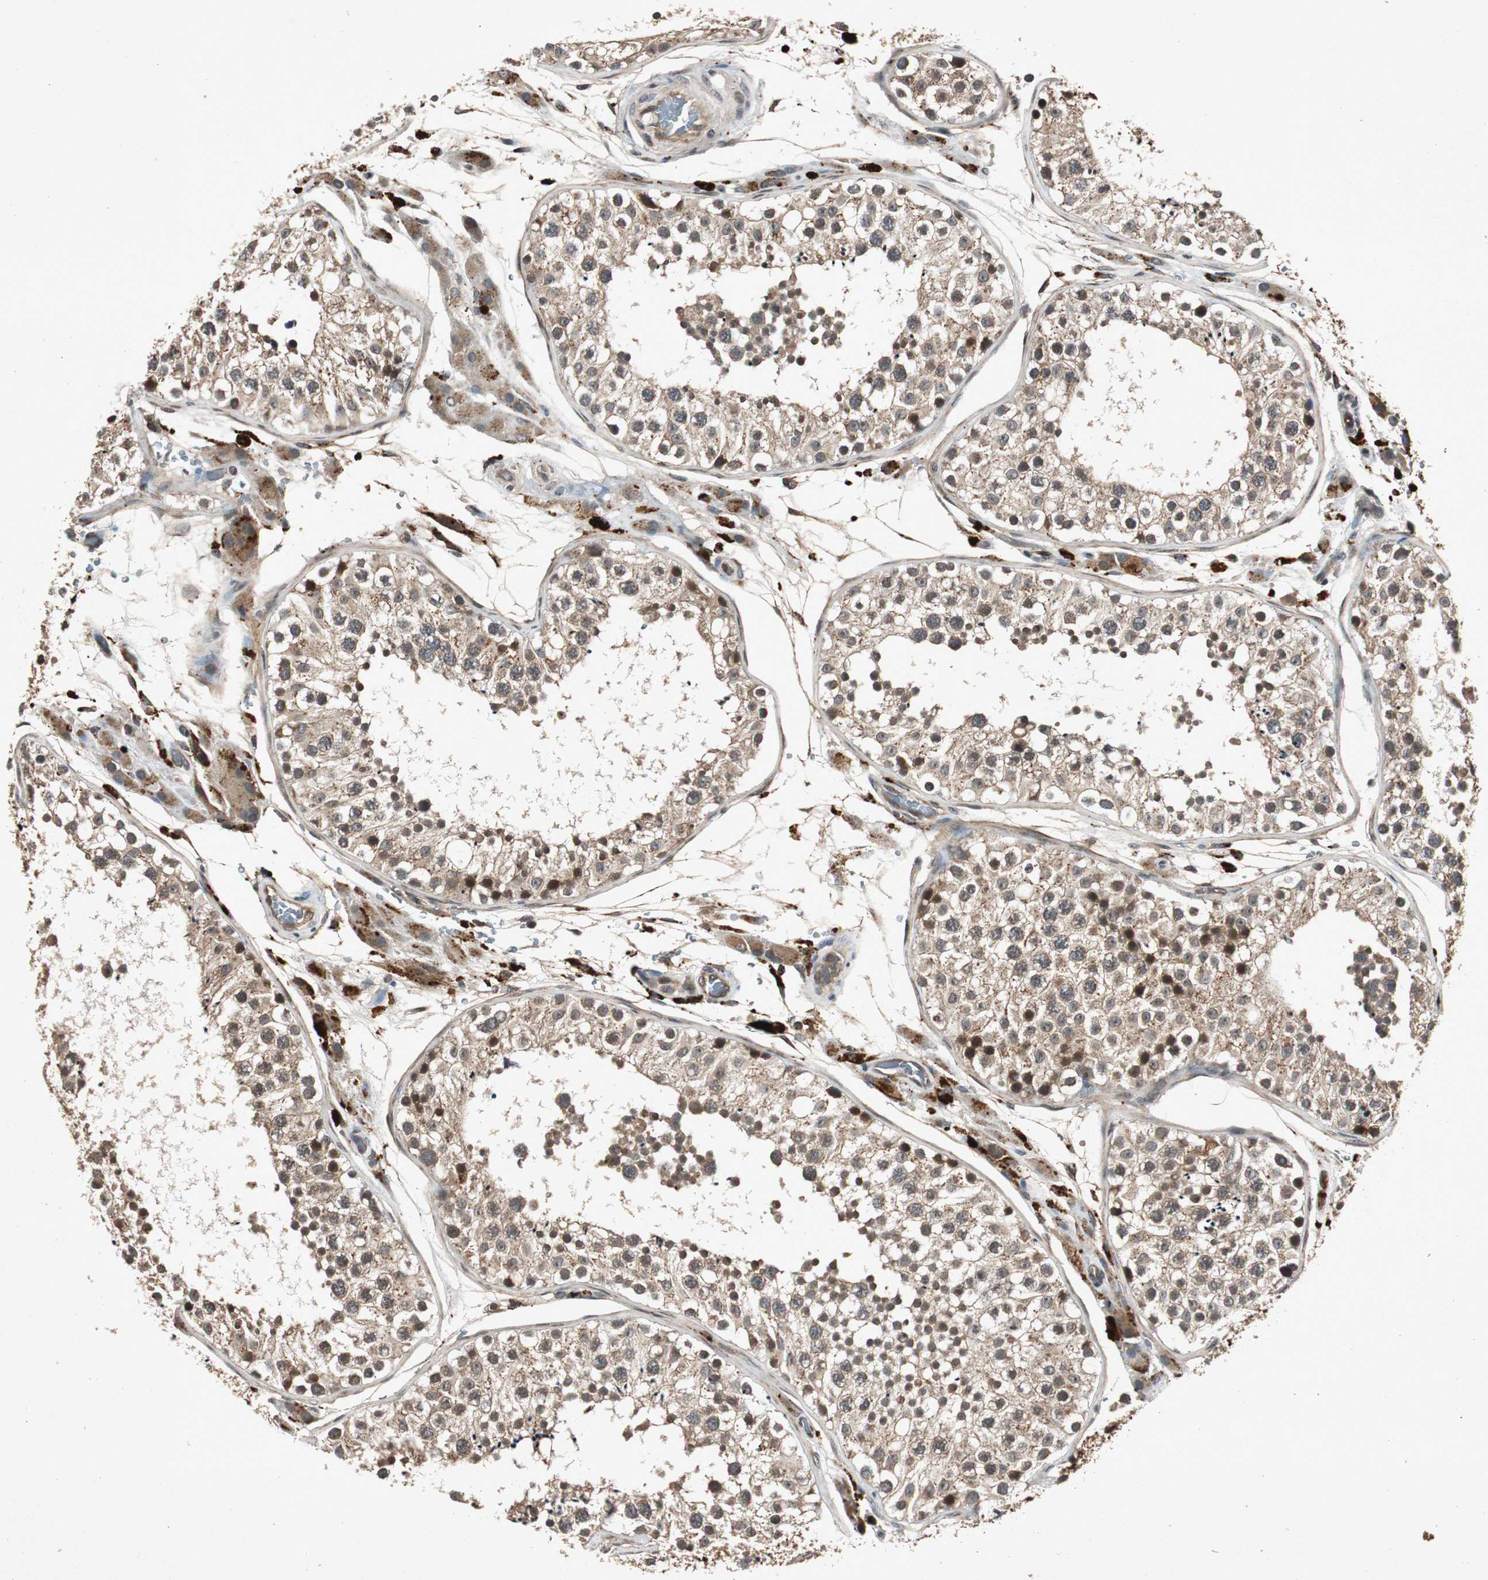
{"staining": {"intensity": "moderate", "quantity": ">75%", "location": "cytoplasmic/membranous,nuclear"}, "tissue": "testis", "cell_type": "Cells in seminiferous ducts", "image_type": "normal", "snomed": [{"axis": "morphology", "description": "Normal tissue, NOS"}, {"axis": "topography", "description": "Testis"}], "caption": "Immunohistochemical staining of unremarkable testis exhibits moderate cytoplasmic/membranous,nuclear protein staining in about >75% of cells in seminiferous ducts.", "gene": "SLIT2", "patient": {"sex": "male", "age": 26}}